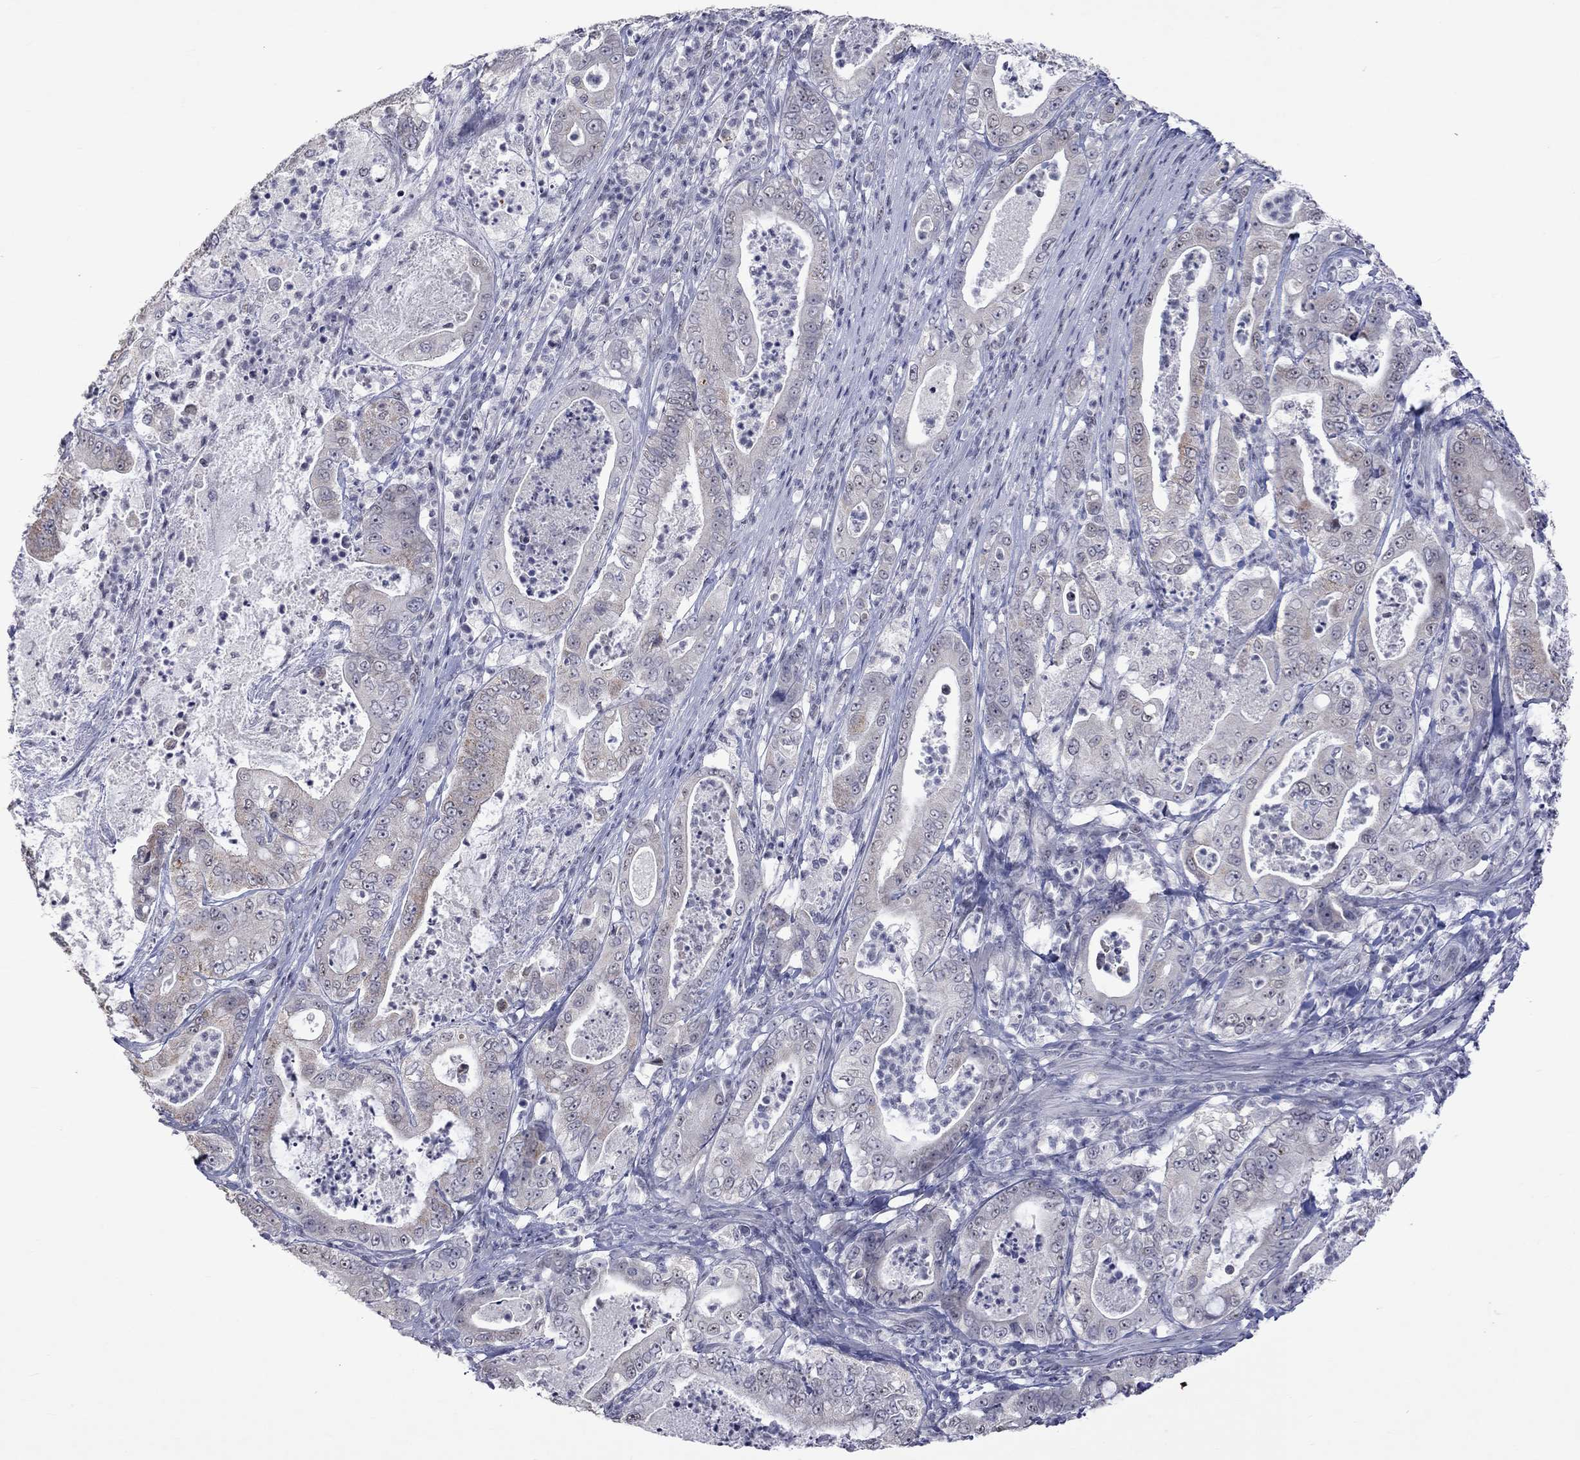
{"staining": {"intensity": "weak", "quantity": "<25%", "location": "cytoplasmic/membranous"}, "tissue": "pancreatic cancer", "cell_type": "Tumor cells", "image_type": "cancer", "snomed": [{"axis": "morphology", "description": "Adenocarcinoma, NOS"}, {"axis": "topography", "description": "Pancreas"}], "caption": "Tumor cells are negative for protein expression in human pancreatic cancer.", "gene": "TMEM143", "patient": {"sex": "male", "age": 71}}